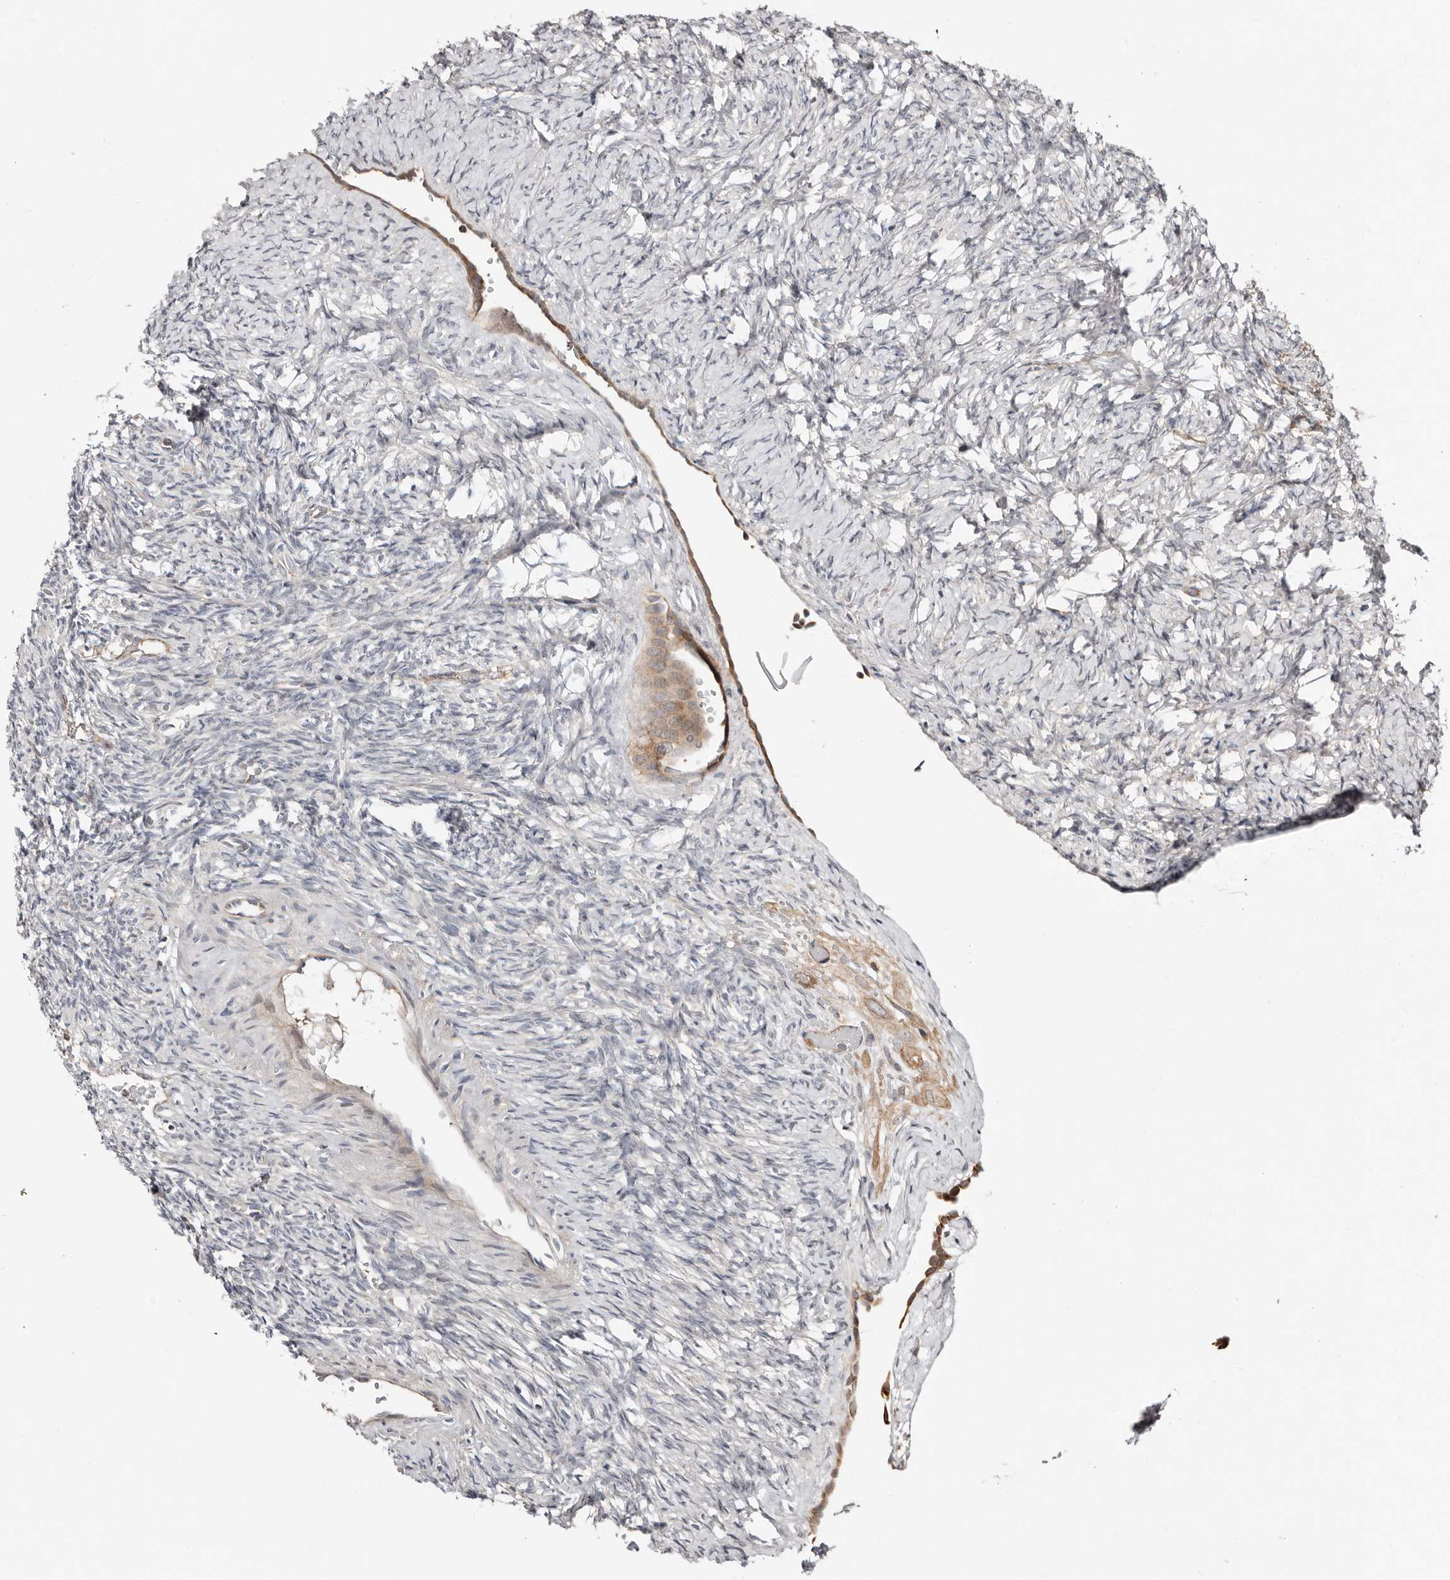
{"staining": {"intensity": "strong", "quantity": ">75%", "location": "cytoplasmic/membranous"}, "tissue": "ovary", "cell_type": "Follicle cells", "image_type": "normal", "snomed": [{"axis": "morphology", "description": "Normal tissue, NOS"}, {"axis": "topography", "description": "Ovary"}], "caption": "Immunohistochemical staining of benign ovary displays >75% levels of strong cytoplasmic/membranous protein expression in approximately >75% of follicle cells.", "gene": "SMYD4", "patient": {"sex": "female", "age": 41}}